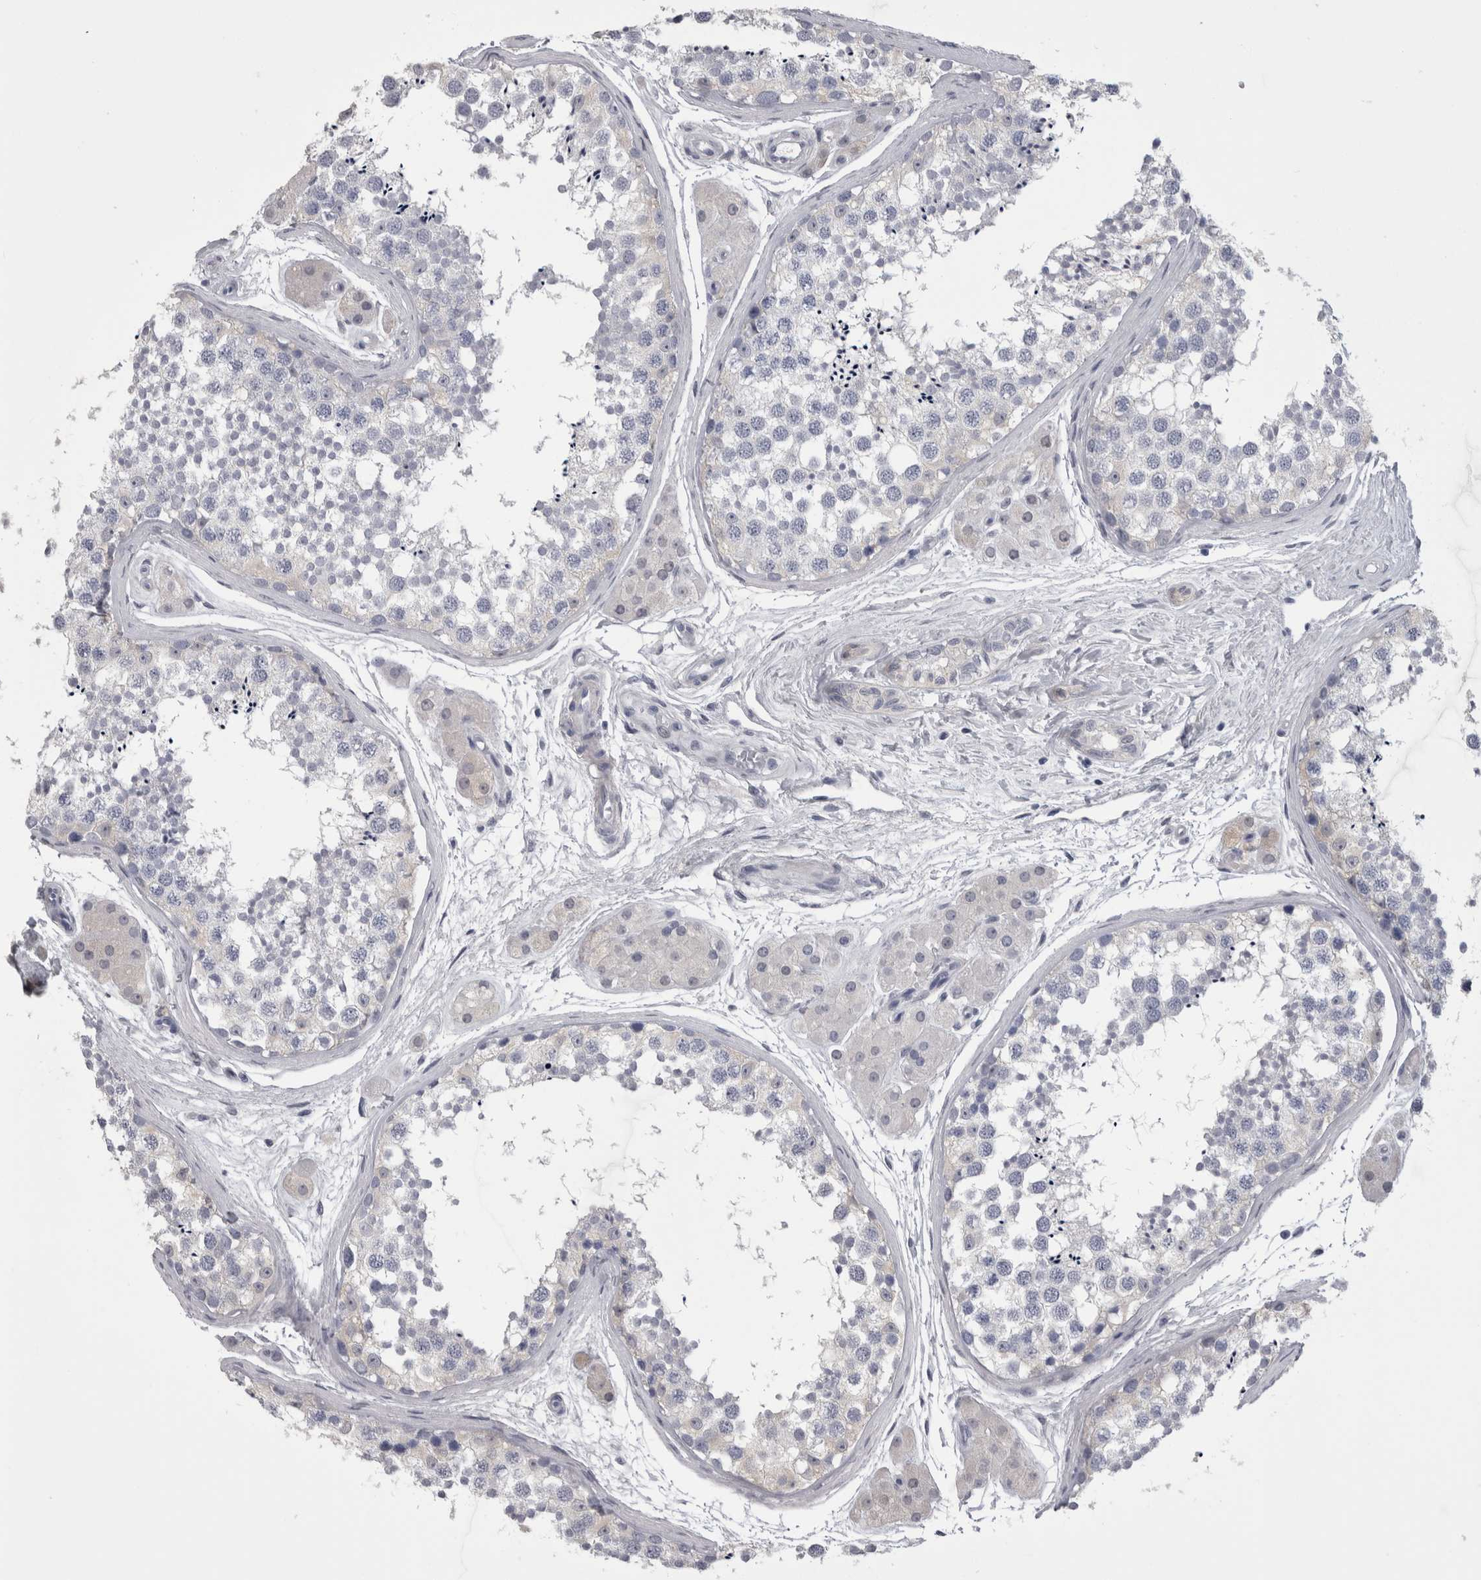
{"staining": {"intensity": "negative", "quantity": "none", "location": "none"}, "tissue": "testis", "cell_type": "Cells in seminiferous ducts", "image_type": "normal", "snomed": [{"axis": "morphology", "description": "Normal tissue, NOS"}, {"axis": "topography", "description": "Testis"}], "caption": "Immunohistochemical staining of normal testis demonstrates no significant expression in cells in seminiferous ducts.", "gene": "AFMID", "patient": {"sex": "male", "age": 56}}